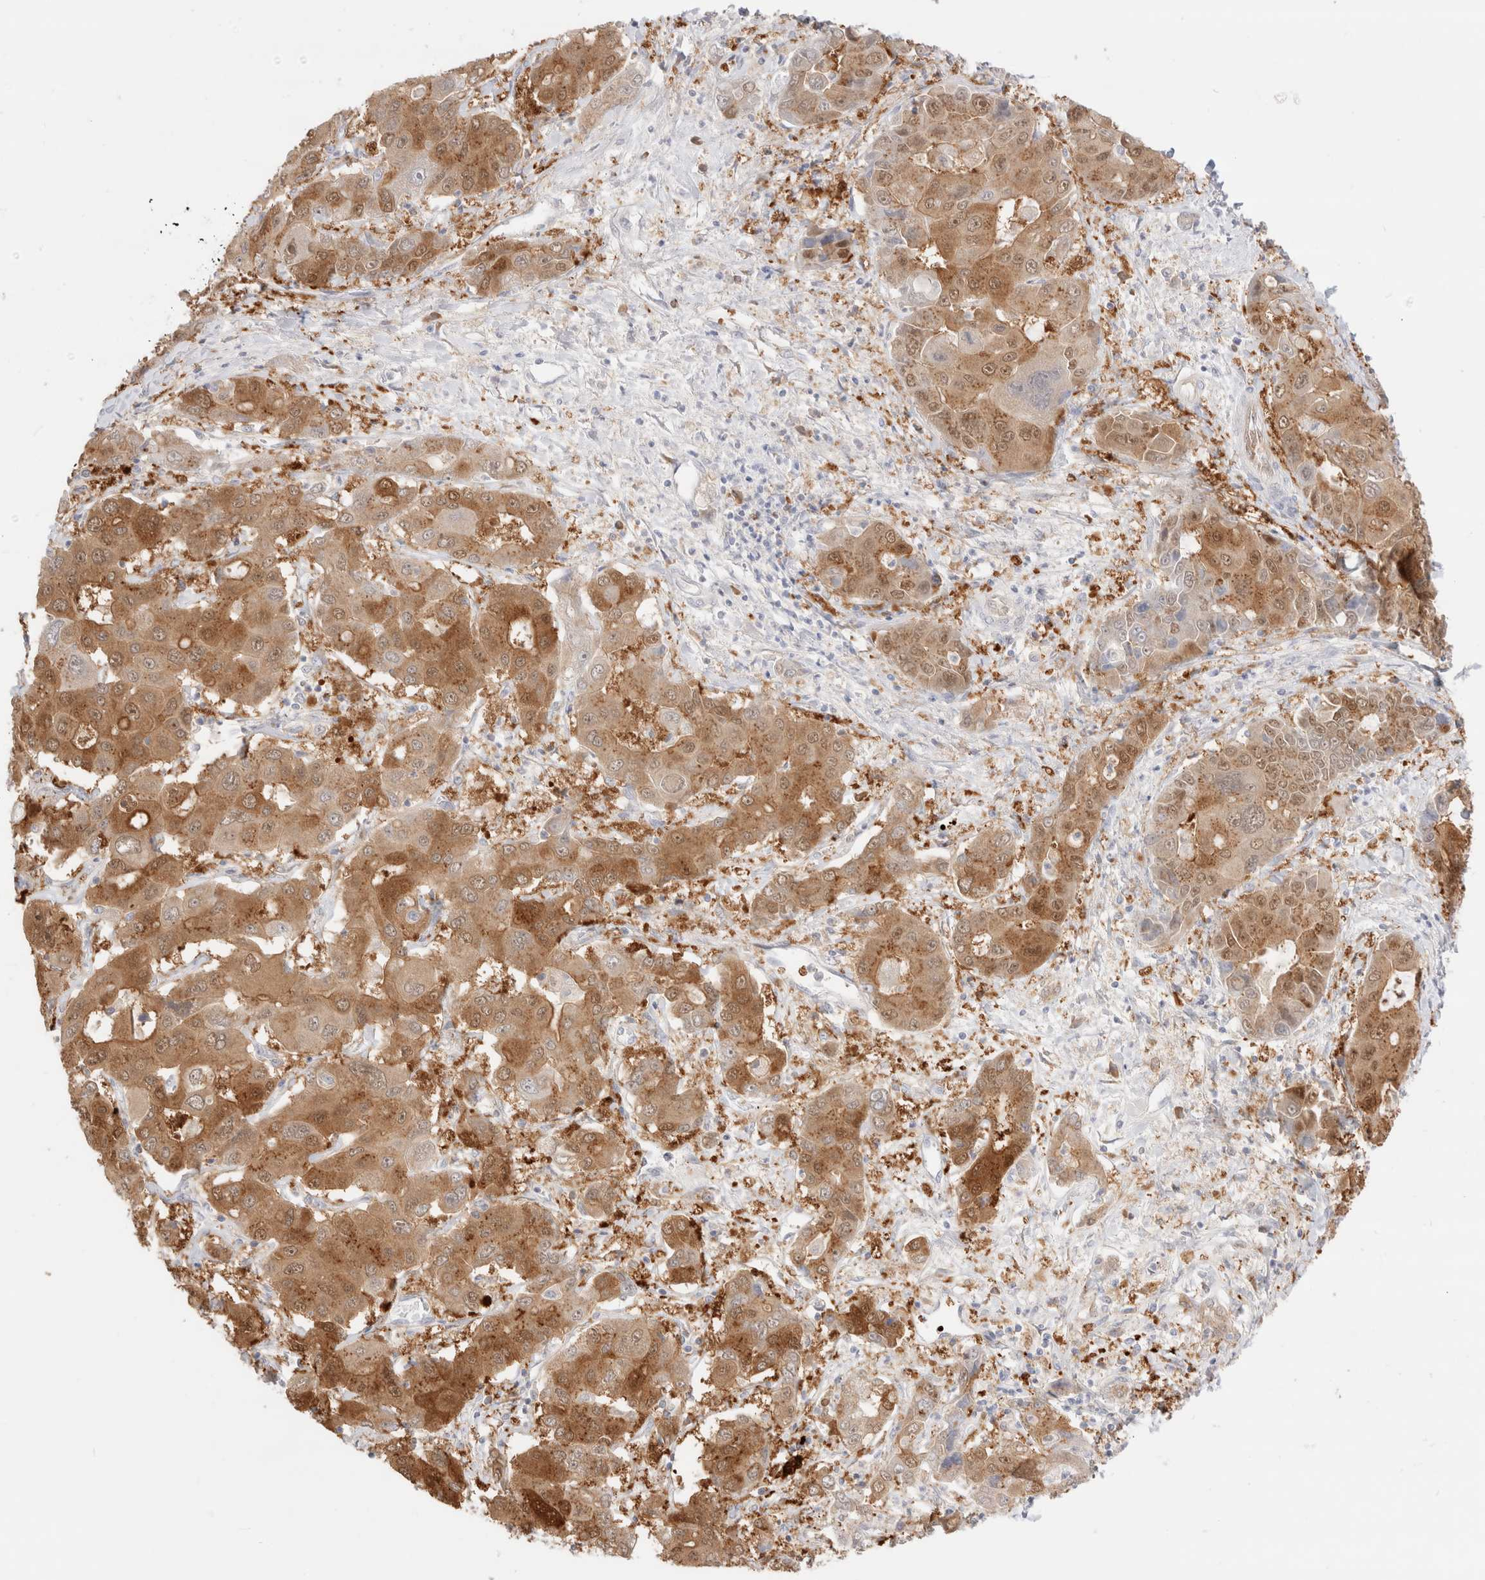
{"staining": {"intensity": "moderate", "quantity": ">75%", "location": "cytoplasmic/membranous"}, "tissue": "liver cancer", "cell_type": "Tumor cells", "image_type": "cancer", "snomed": [{"axis": "morphology", "description": "Cholangiocarcinoma"}, {"axis": "topography", "description": "Liver"}], "caption": "Immunohistochemical staining of human liver cancer (cholangiocarcinoma) exhibits moderate cytoplasmic/membranous protein positivity in about >75% of tumor cells.", "gene": "EFCAB13", "patient": {"sex": "male", "age": 67}}